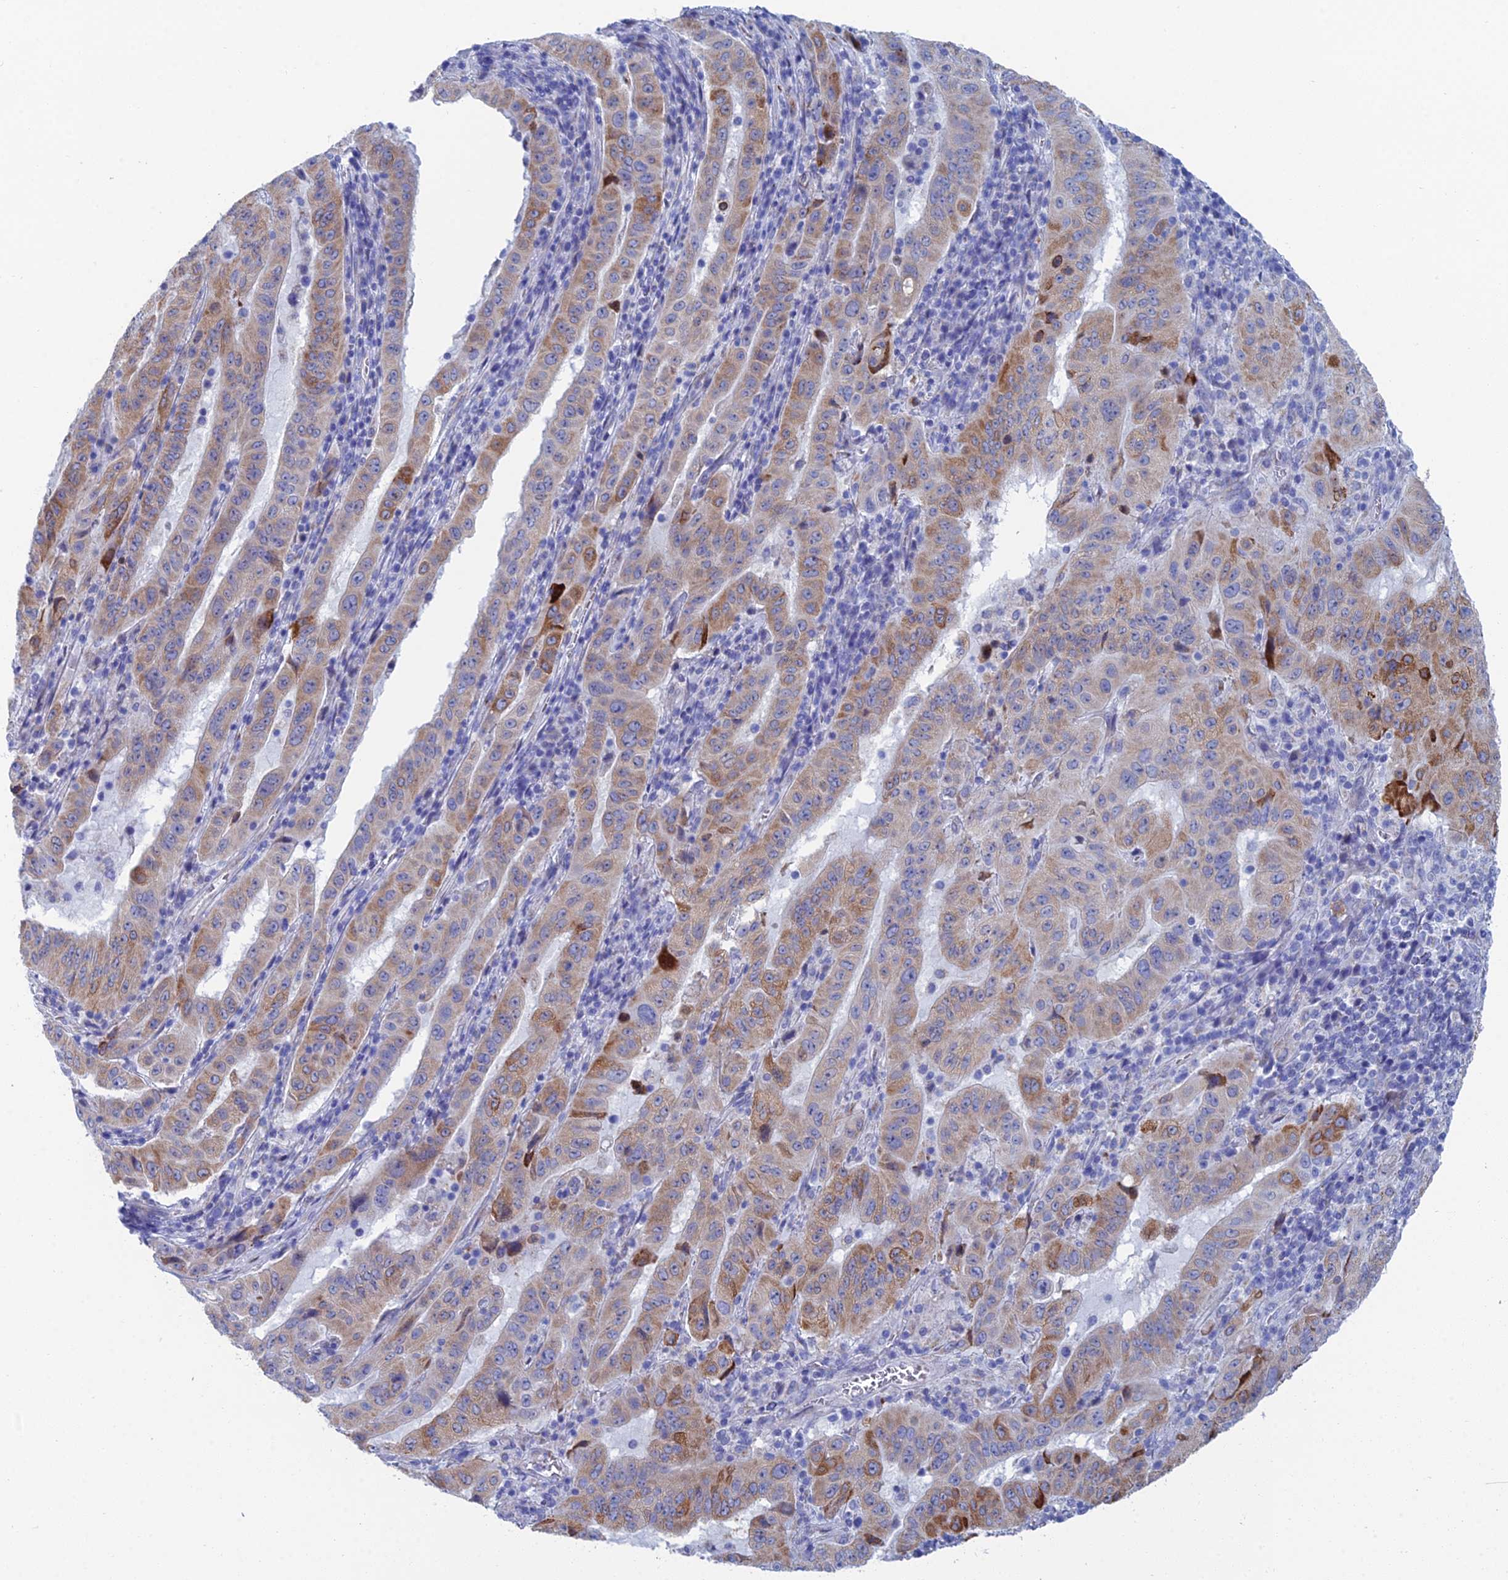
{"staining": {"intensity": "moderate", "quantity": "25%-75%", "location": "cytoplasmic/membranous"}, "tissue": "pancreatic cancer", "cell_type": "Tumor cells", "image_type": "cancer", "snomed": [{"axis": "morphology", "description": "Adenocarcinoma, NOS"}, {"axis": "topography", "description": "Pancreas"}], "caption": "Immunohistochemistry (DAB (3,3'-diaminobenzidine)) staining of pancreatic adenocarcinoma shows moderate cytoplasmic/membranous protein positivity in approximately 25%-75% of tumor cells.", "gene": "CFAP210", "patient": {"sex": "male", "age": 63}}